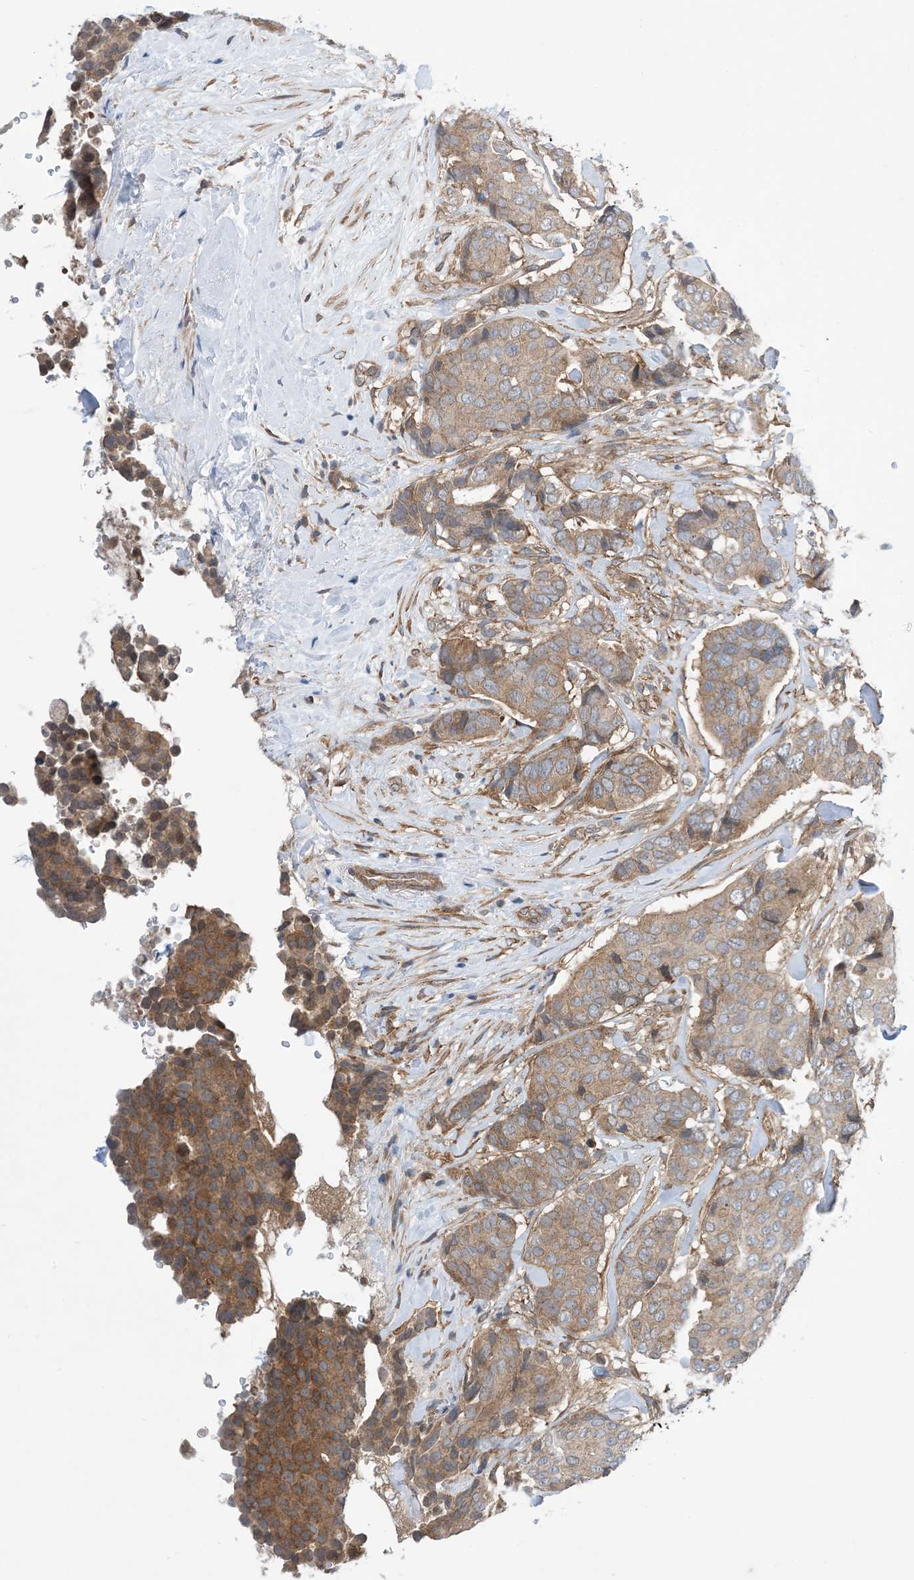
{"staining": {"intensity": "moderate", "quantity": ">75%", "location": "cytoplasmic/membranous"}, "tissue": "breast cancer", "cell_type": "Tumor cells", "image_type": "cancer", "snomed": [{"axis": "morphology", "description": "Duct carcinoma"}, {"axis": "topography", "description": "Breast"}], "caption": "Immunohistochemistry (IHC) staining of breast cancer, which exhibits medium levels of moderate cytoplasmic/membranous staining in about >75% of tumor cells indicating moderate cytoplasmic/membranous protein positivity. The staining was performed using DAB (3,3'-diaminobenzidine) (brown) for protein detection and nuclei were counterstained in hematoxylin (blue).", "gene": "EHBP1", "patient": {"sex": "female", "age": 75}}